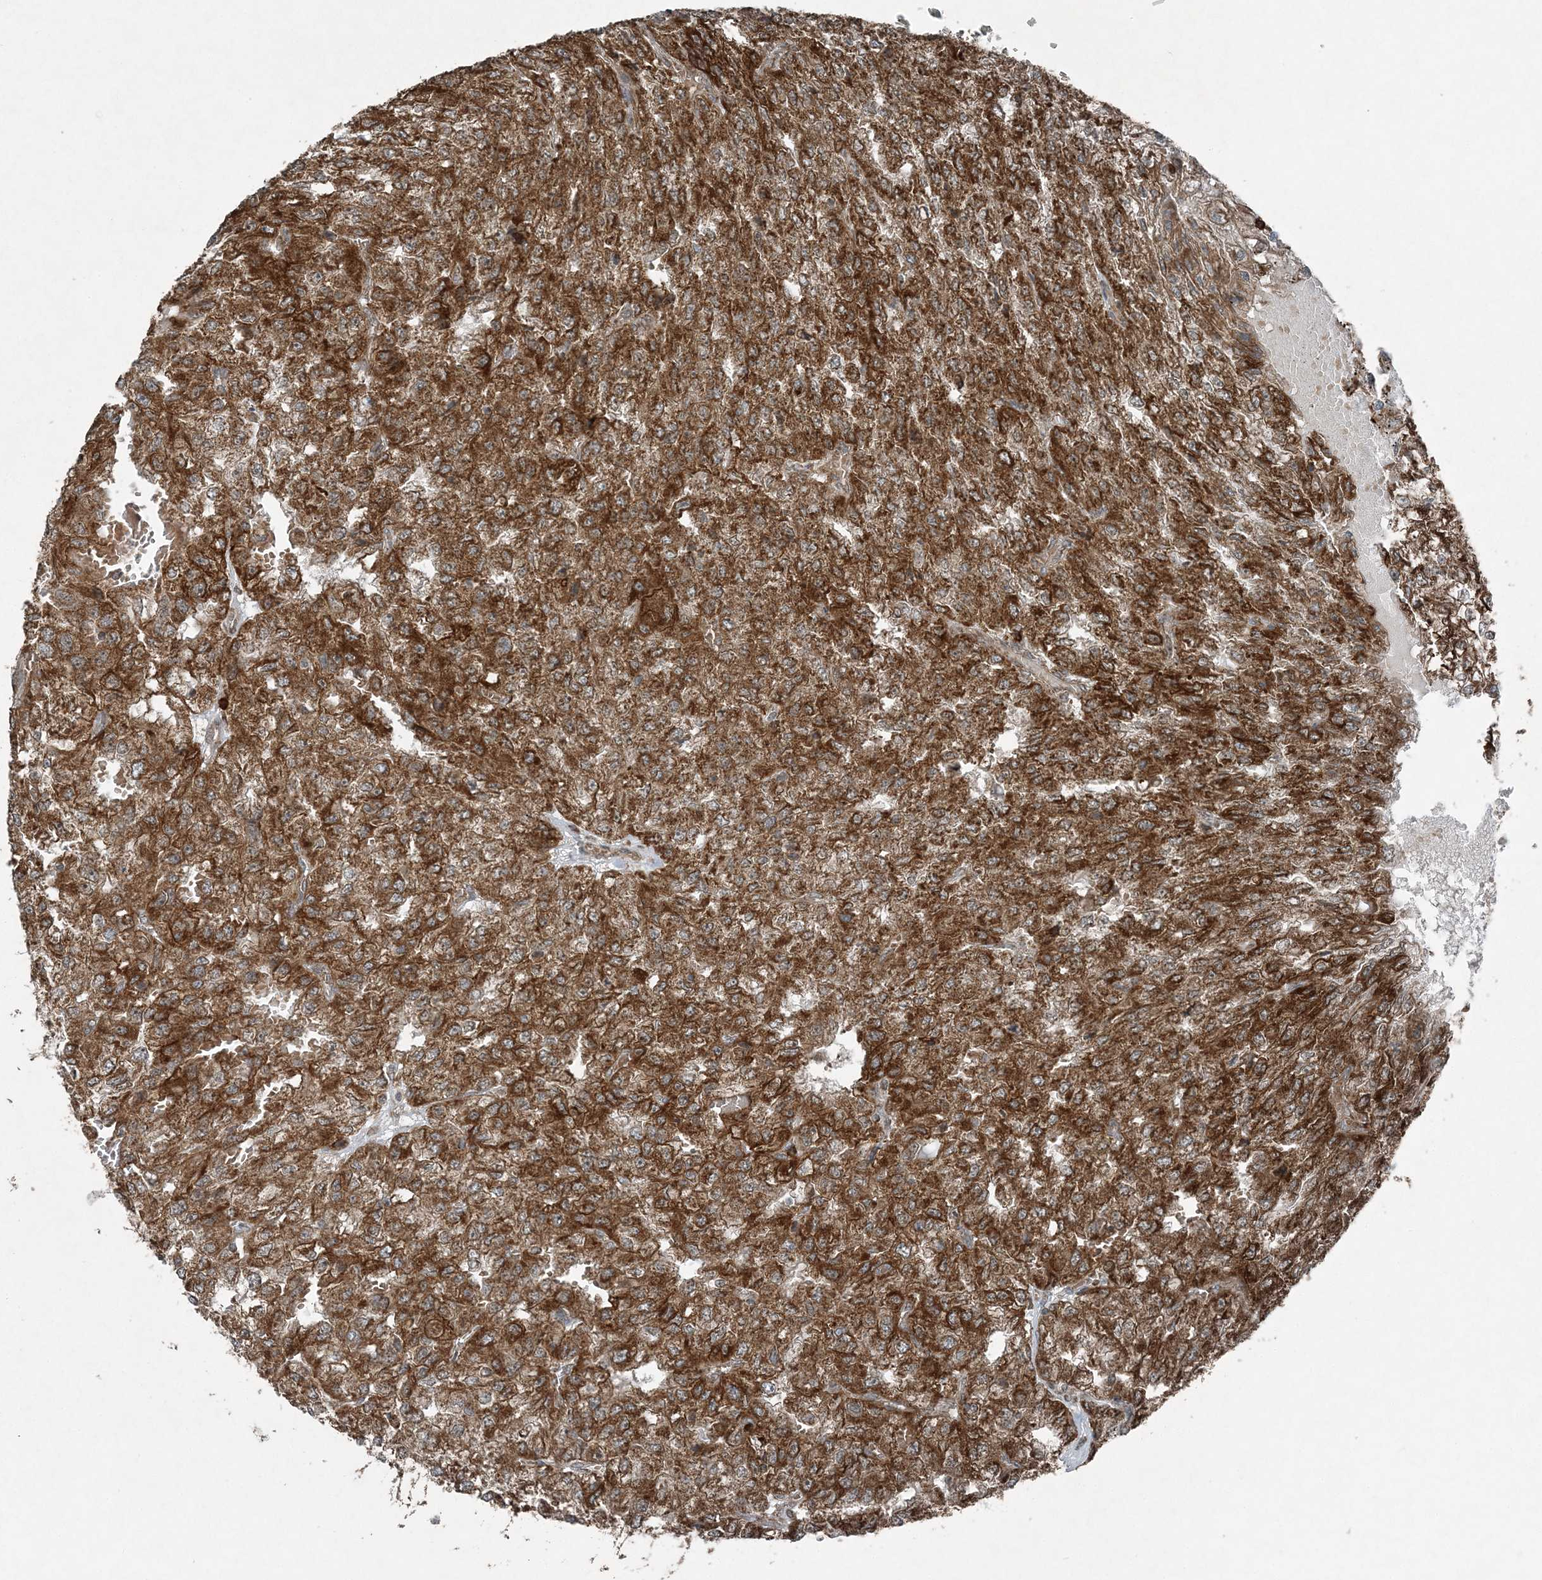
{"staining": {"intensity": "strong", "quantity": ">75%", "location": "cytoplasmic/membranous"}, "tissue": "renal cancer", "cell_type": "Tumor cells", "image_type": "cancer", "snomed": [{"axis": "morphology", "description": "Adenocarcinoma, NOS"}, {"axis": "topography", "description": "Kidney"}], "caption": "Renal cancer tissue reveals strong cytoplasmic/membranous staining in approximately >75% of tumor cells The protein of interest is shown in brown color, while the nuclei are stained blue.", "gene": "COPS7B", "patient": {"sex": "female", "age": 54}}